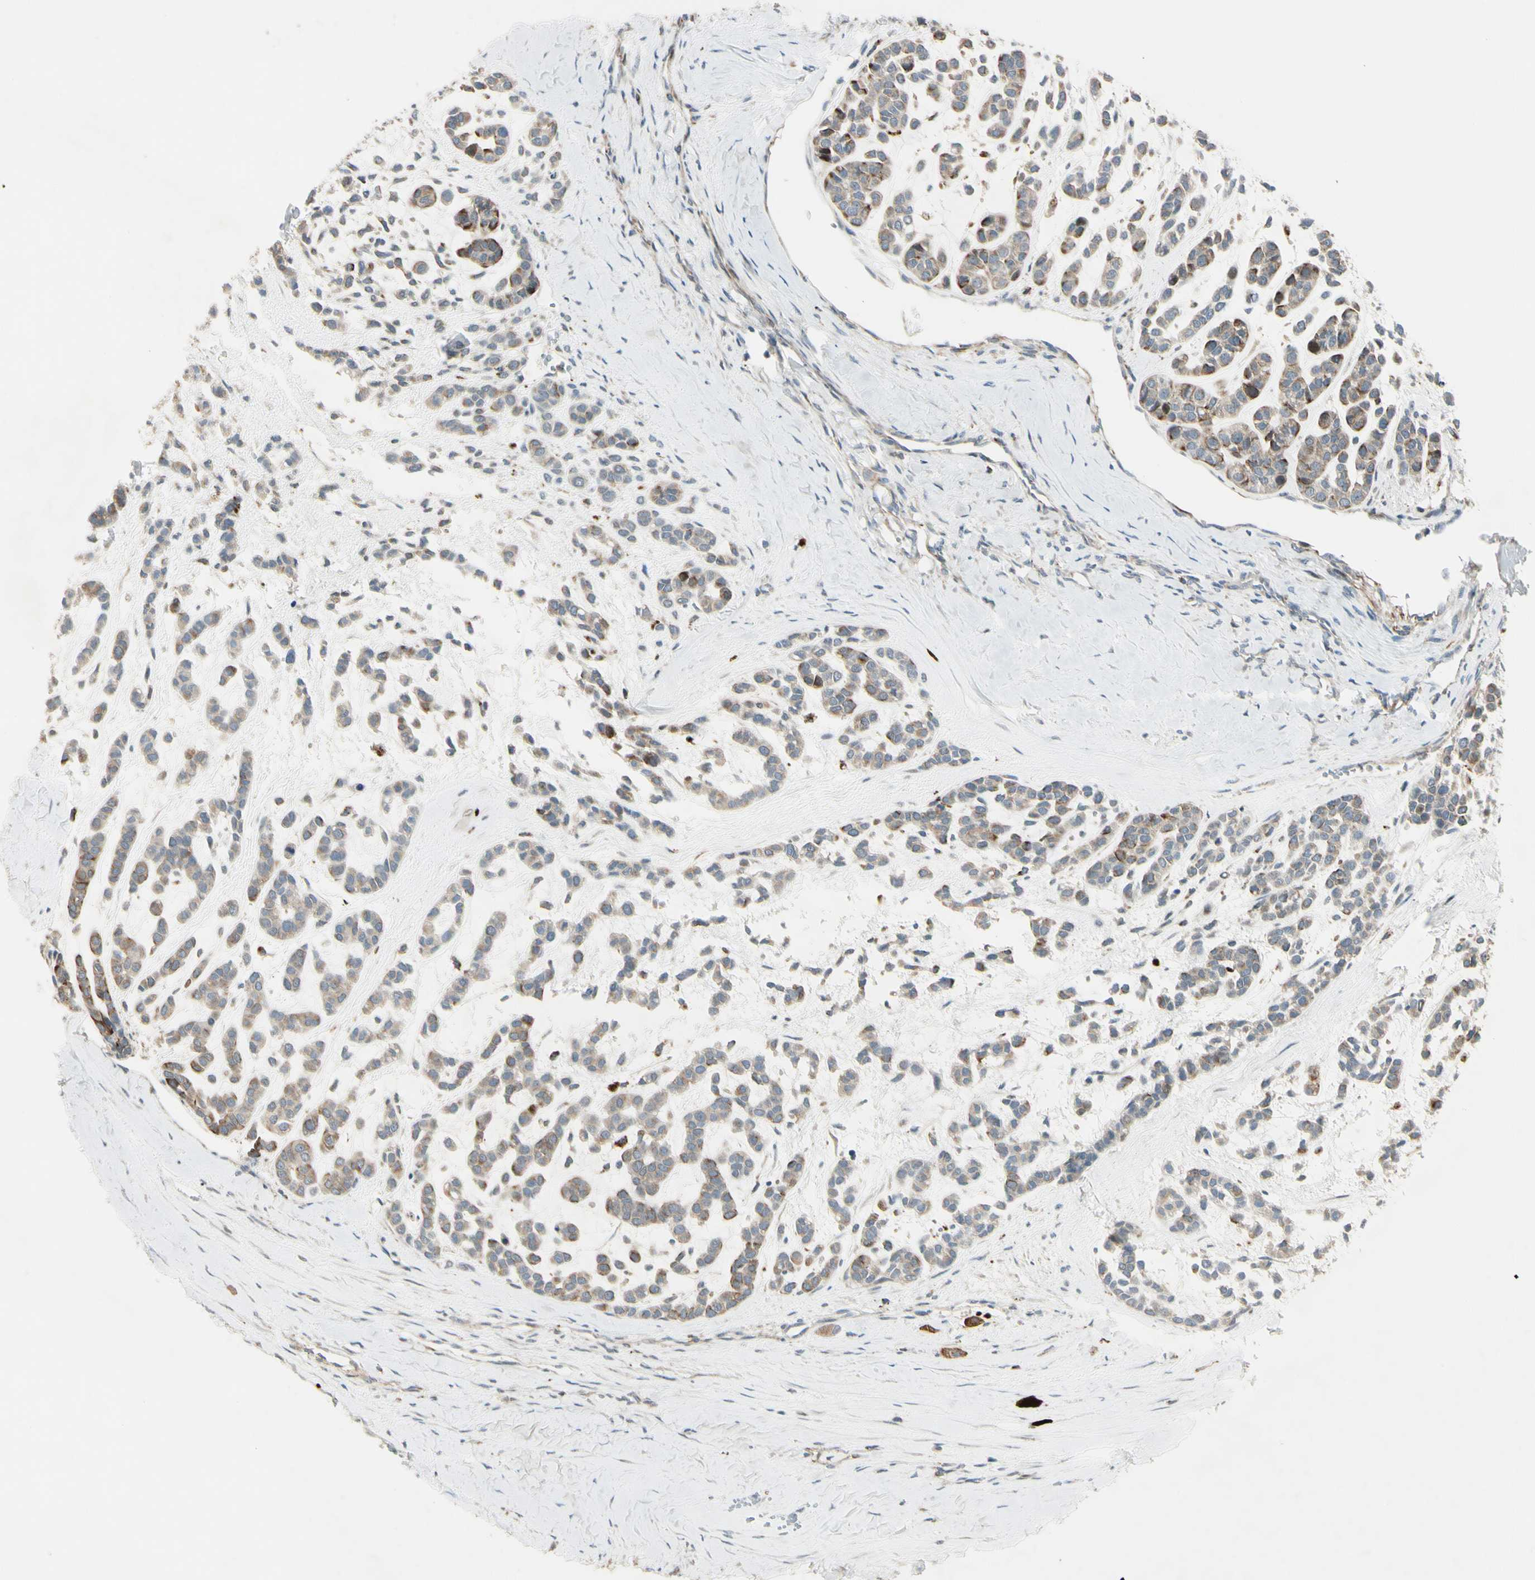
{"staining": {"intensity": "weak", "quantity": ">75%", "location": "cytoplasmic/membranous"}, "tissue": "head and neck cancer", "cell_type": "Tumor cells", "image_type": "cancer", "snomed": [{"axis": "morphology", "description": "Adenocarcinoma, NOS"}, {"axis": "morphology", "description": "Adenoma, NOS"}, {"axis": "topography", "description": "Head-Neck"}], "caption": "This image shows IHC staining of head and neck cancer (adenocarcinoma), with low weak cytoplasmic/membranous expression in about >75% of tumor cells.", "gene": "NDFIP1", "patient": {"sex": "female", "age": 55}}